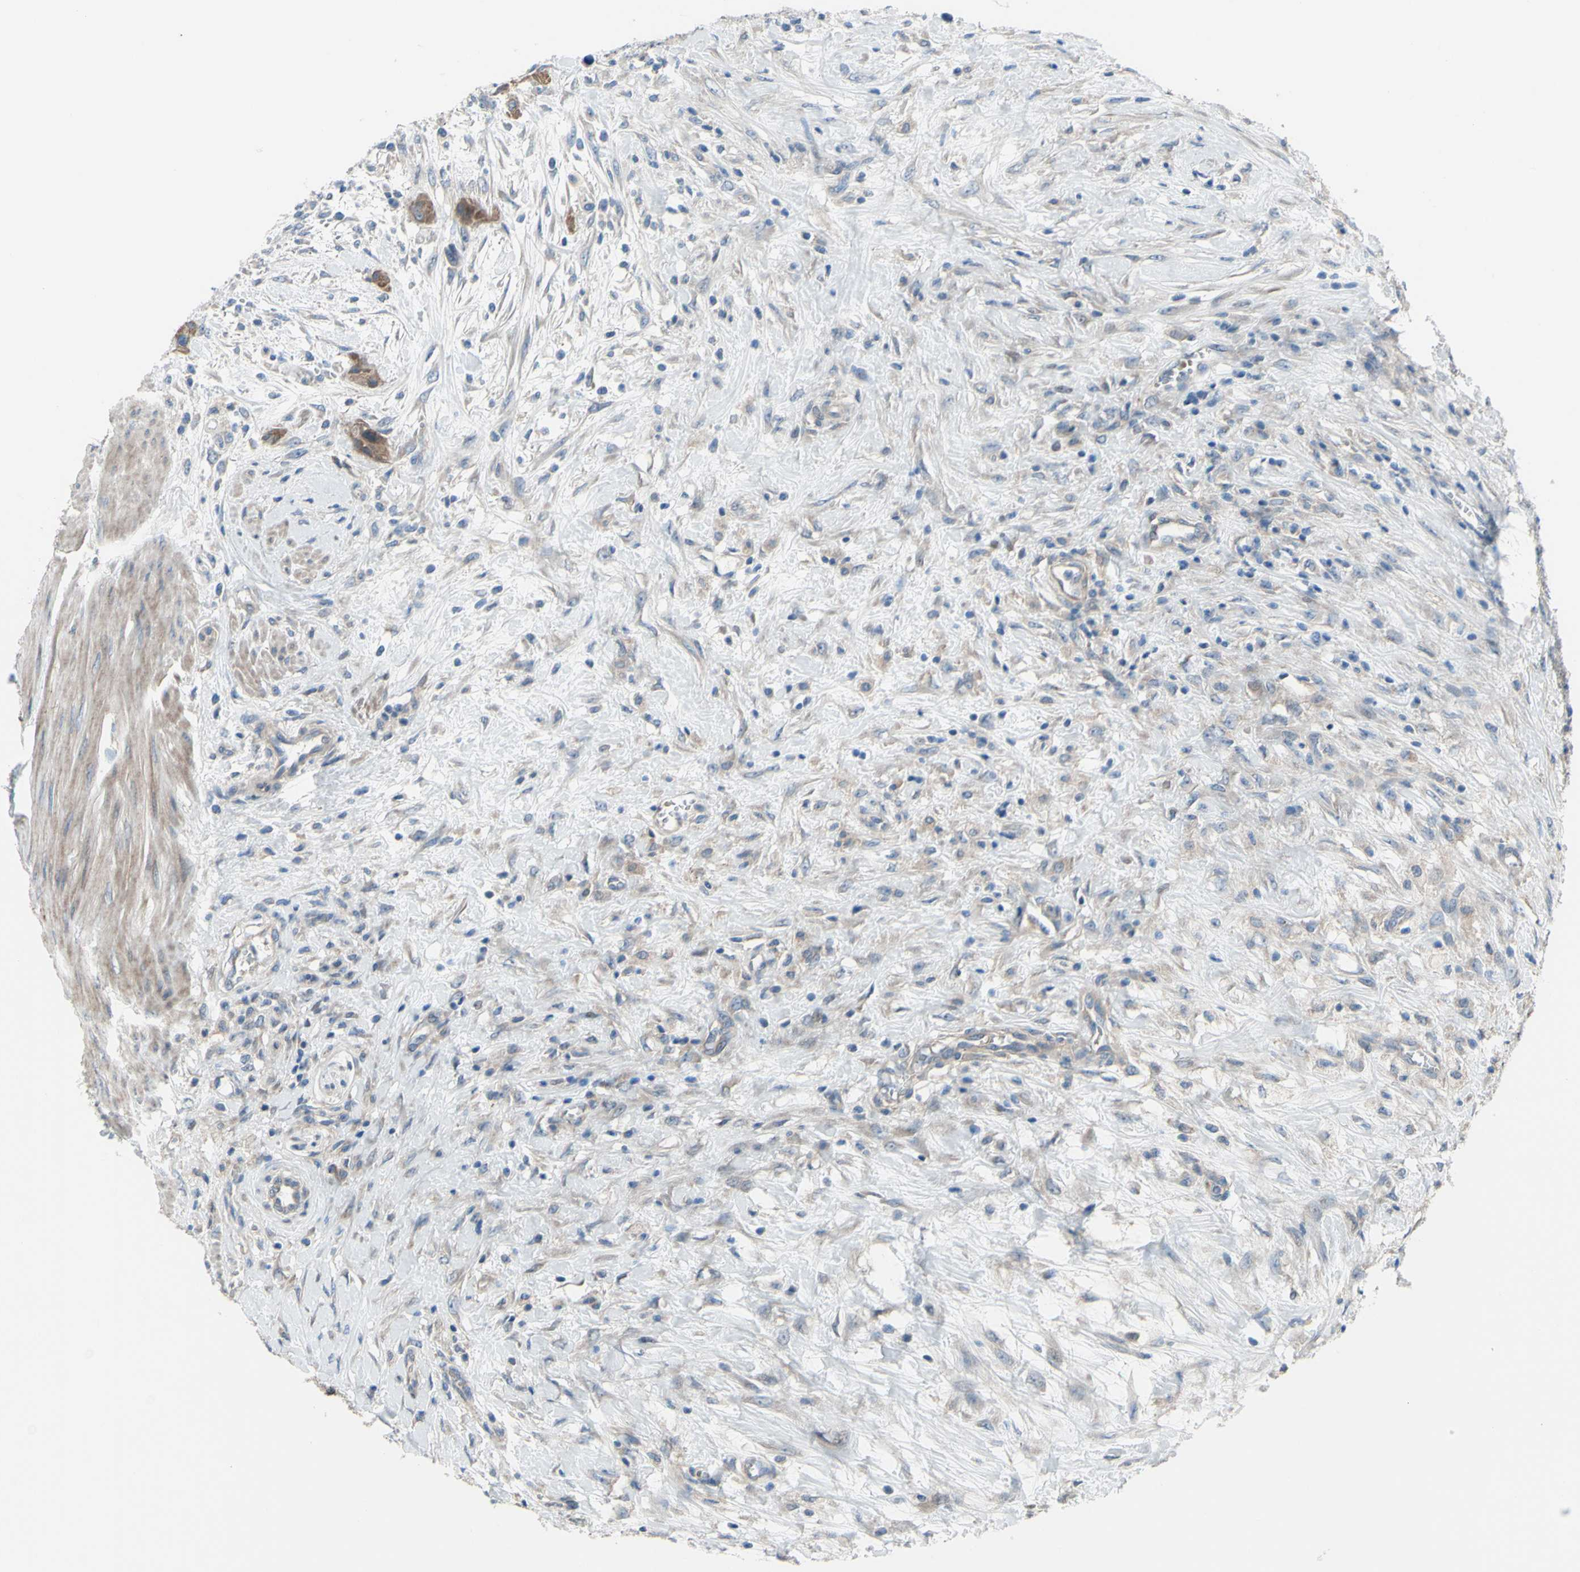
{"staining": {"intensity": "weak", "quantity": "<25%", "location": "cytoplasmic/membranous"}, "tissue": "urothelial cancer", "cell_type": "Tumor cells", "image_type": "cancer", "snomed": [{"axis": "morphology", "description": "Urothelial carcinoma, High grade"}, {"axis": "topography", "description": "Urinary bladder"}], "caption": "High magnification brightfield microscopy of urothelial cancer stained with DAB (brown) and counterstained with hematoxylin (blue): tumor cells show no significant expression.", "gene": "GRAMD2B", "patient": {"sex": "male", "age": 35}}